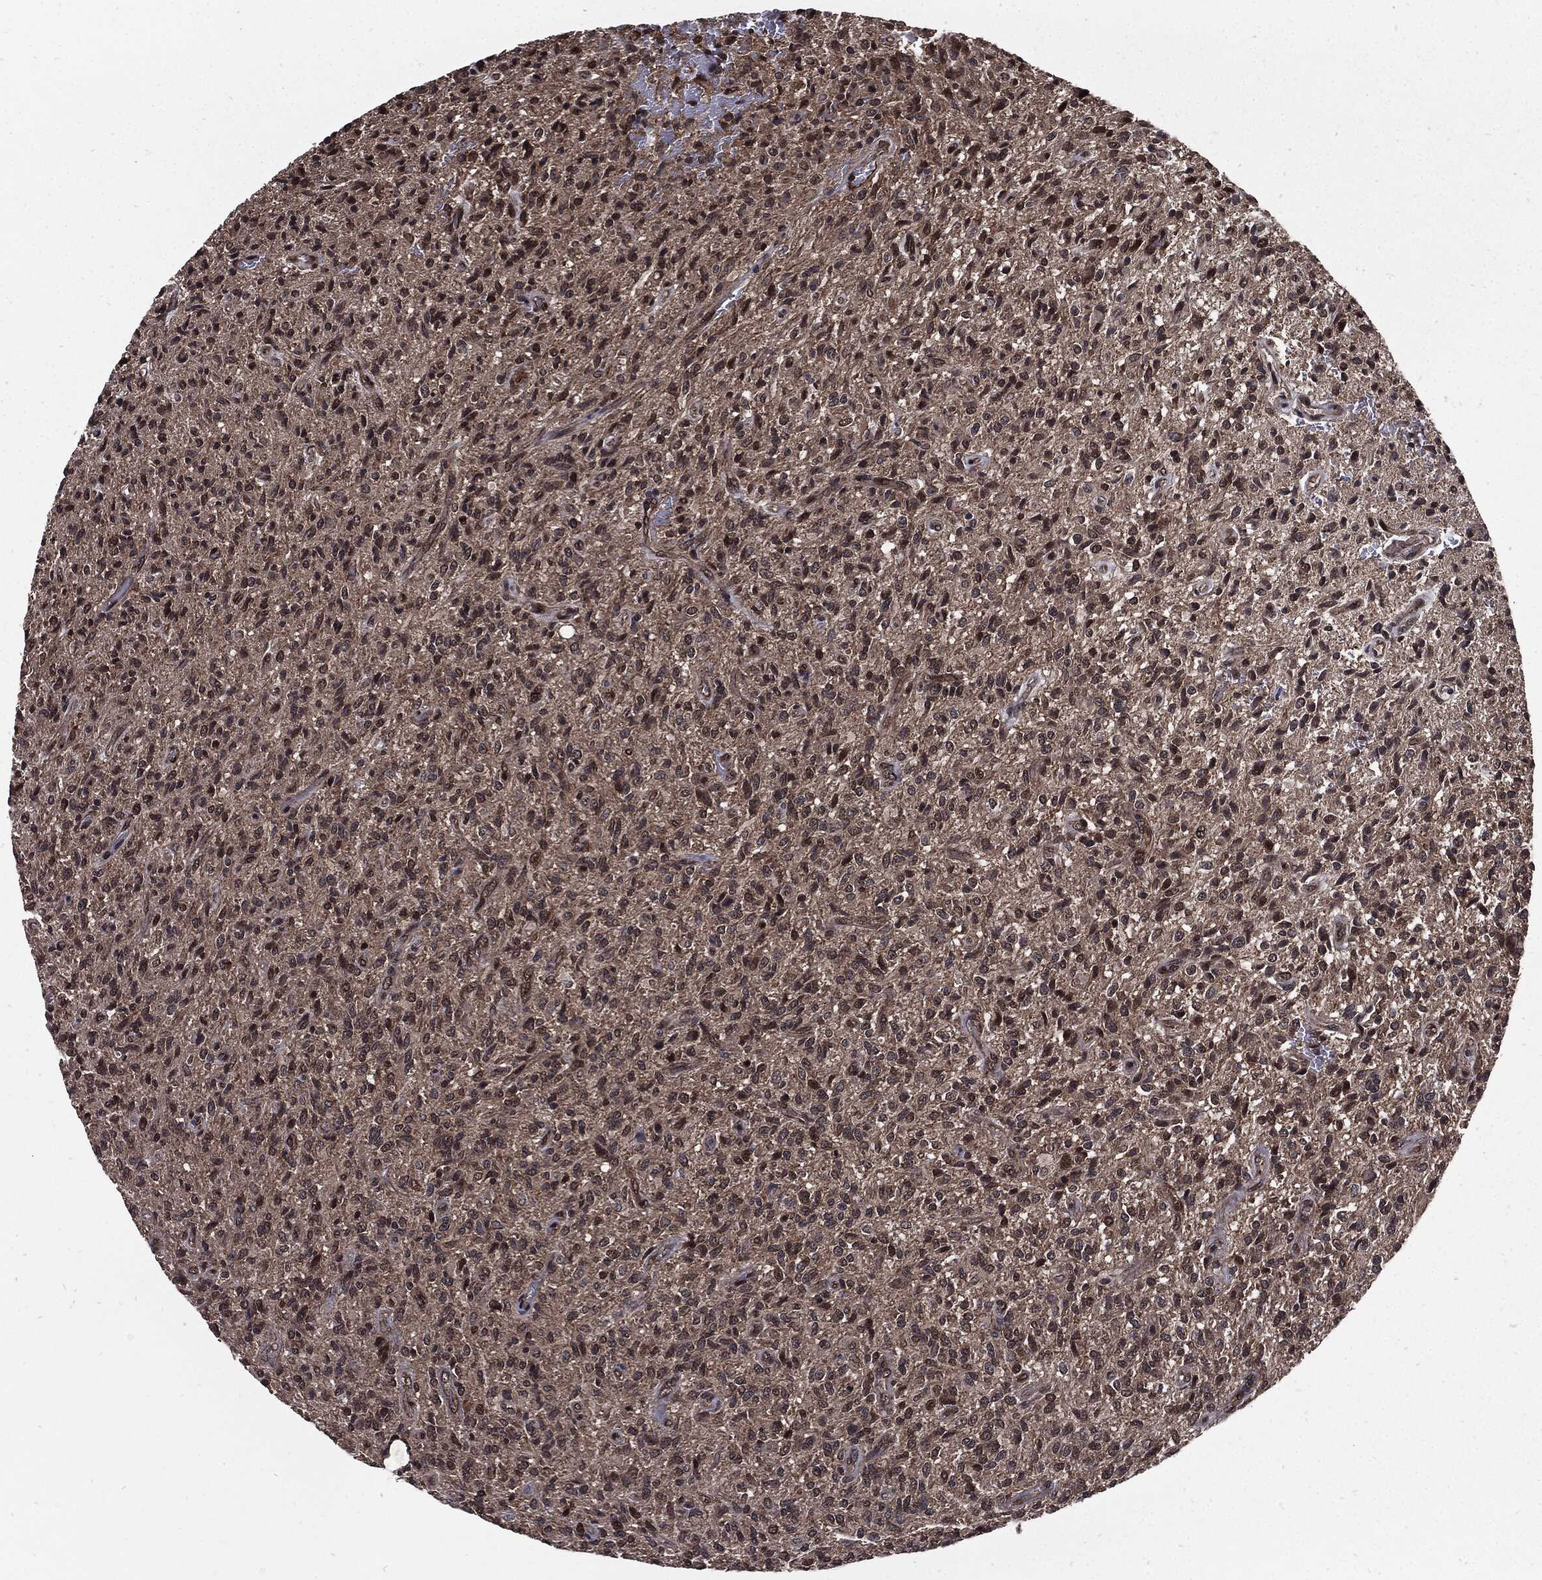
{"staining": {"intensity": "negative", "quantity": "none", "location": "none"}, "tissue": "glioma", "cell_type": "Tumor cells", "image_type": "cancer", "snomed": [{"axis": "morphology", "description": "Glioma, malignant, High grade"}, {"axis": "topography", "description": "Brain"}], "caption": "Tumor cells are negative for brown protein staining in malignant high-grade glioma. The staining was performed using DAB to visualize the protein expression in brown, while the nuclei were stained in blue with hematoxylin (Magnification: 20x).", "gene": "PTPA", "patient": {"sex": "male", "age": 64}}